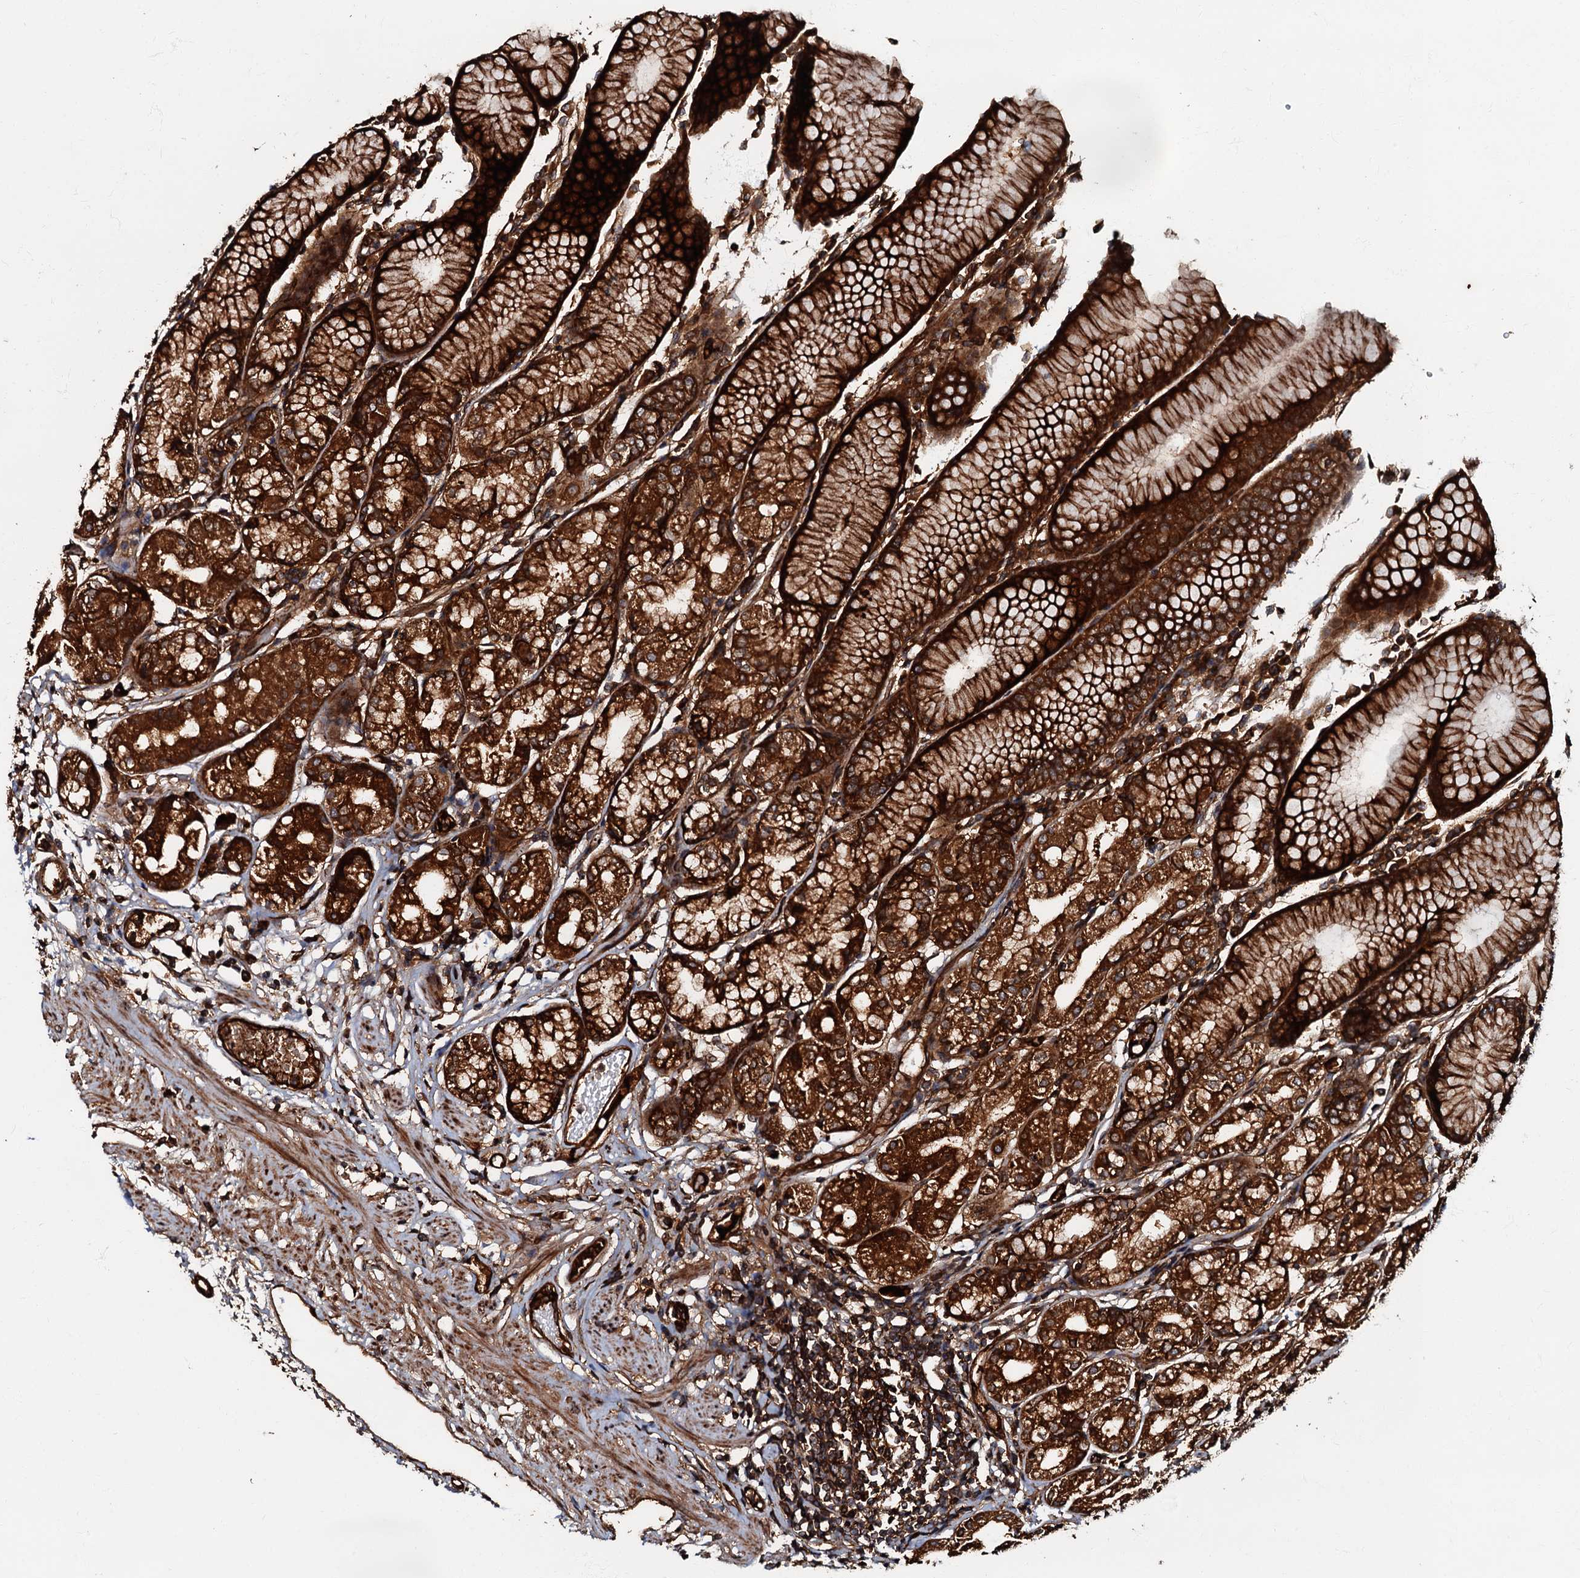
{"staining": {"intensity": "strong", "quantity": ">75%", "location": "cytoplasmic/membranous"}, "tissue": "stomach", "cell_type": "Glandular cells", "image_type": "normal", "snomed": [{"axis": "morphology", "description": "Normal tissue, NOS"}, {"axis": "topography", "description": "Stomach"}], "caption": "Stomach stained with DAB immunohistochemistry exhibits high levels of strong cytoplasmic/membranous expression in about >75% of glandular cells.", "gene": "BLOC1S6", "patient": {"sex": "female", "age": 57}}